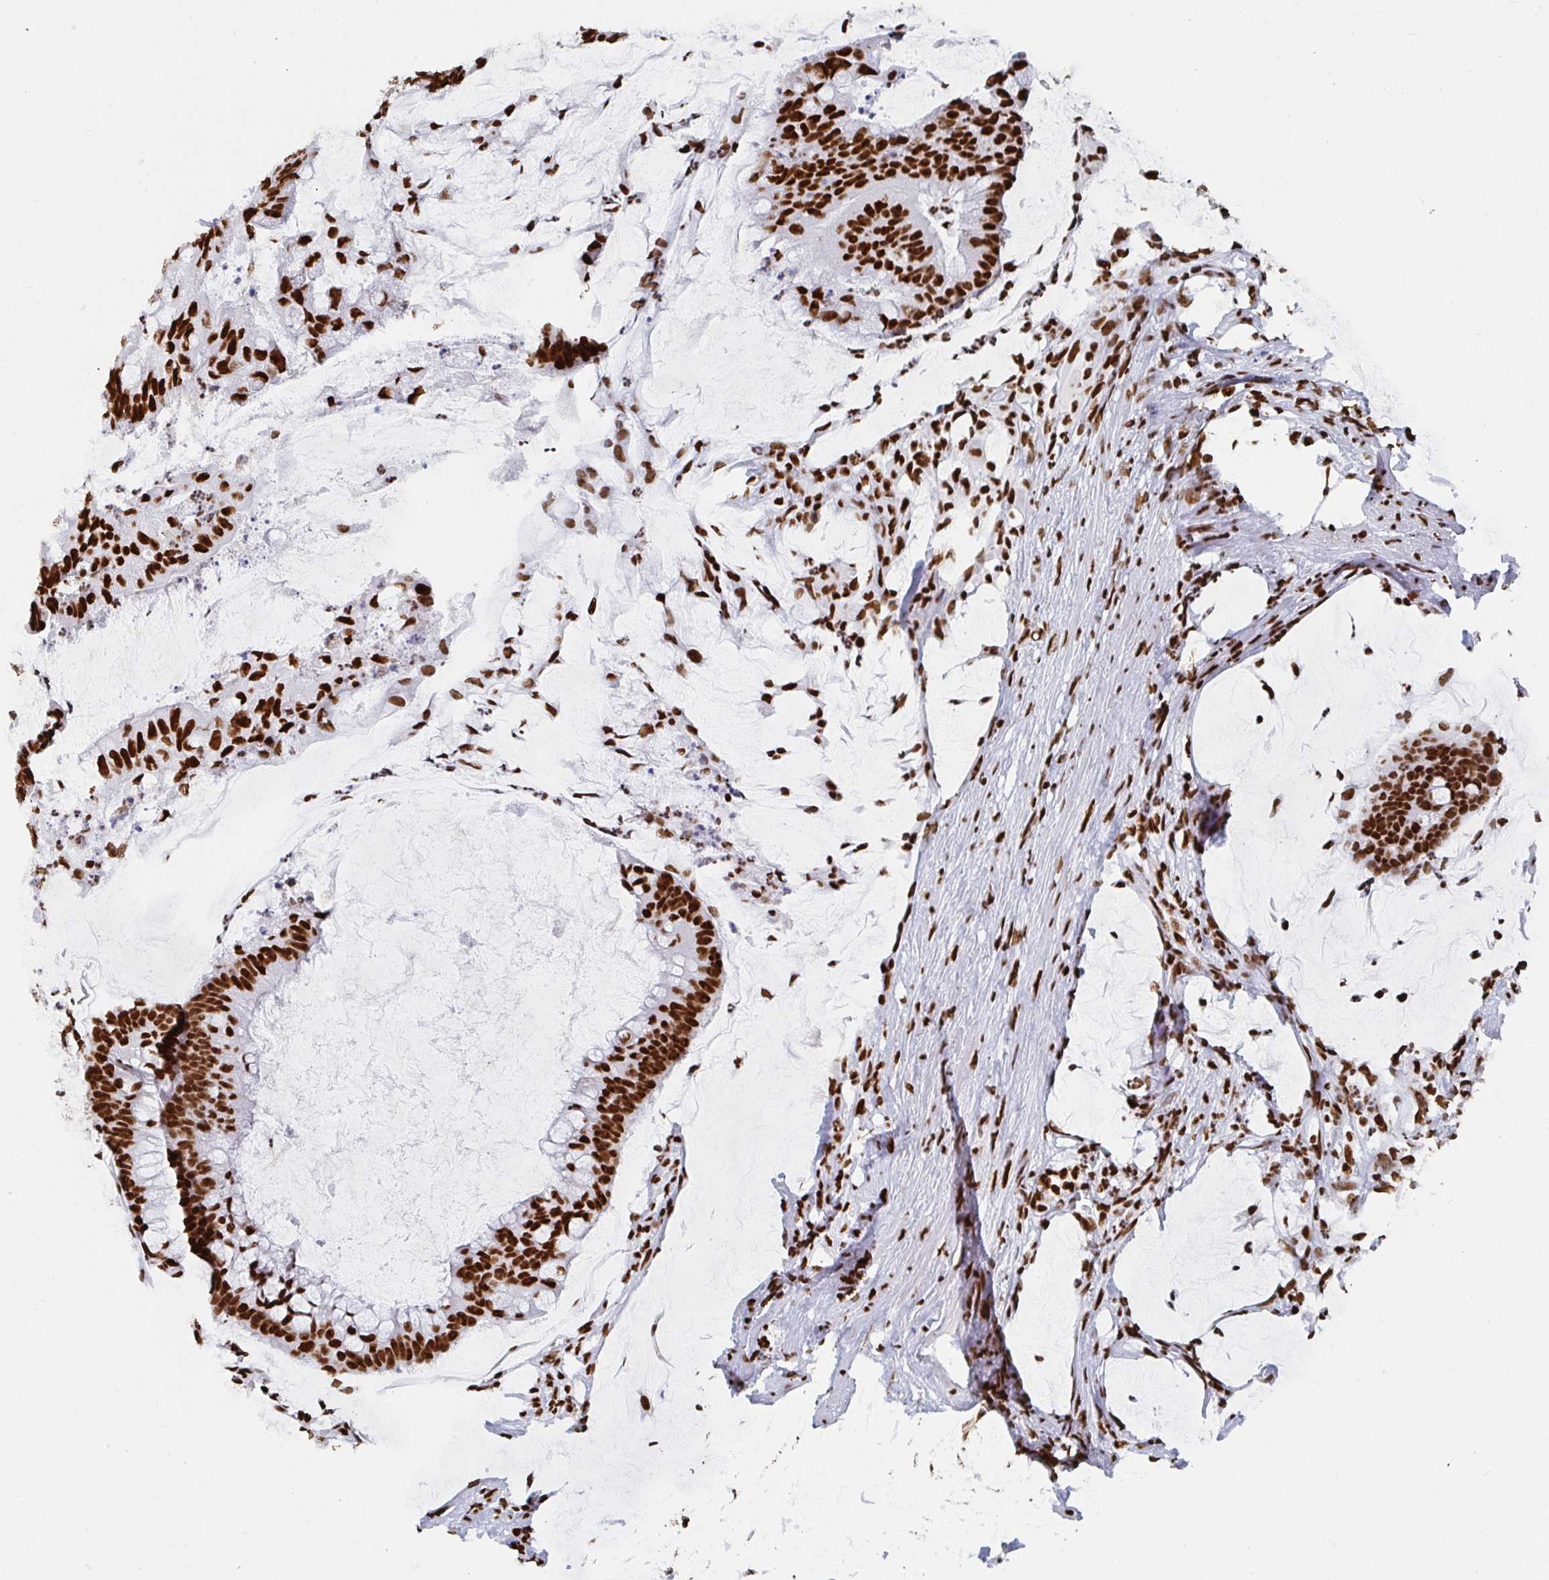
{"staining": {"intensity": "strong", "quantity": ">75%", "location": "nuclear"}, "tissue": "colorectal cancer", "cell_type": "Tumor cells", "image_type": "cancer", "snomed": [{"axis": "morphology", "description": "Adenocarcinoma, NOS"}, {"axis": "topography", "description": "Colon"}], "caption": "Immunohistochemical staining of colorectal cancer displays high levels of strong nuclear protein staining in approximately >75% of tumor cells.", "gene": "EWSR1", "patient": {"sex": "male", "age": 62}}